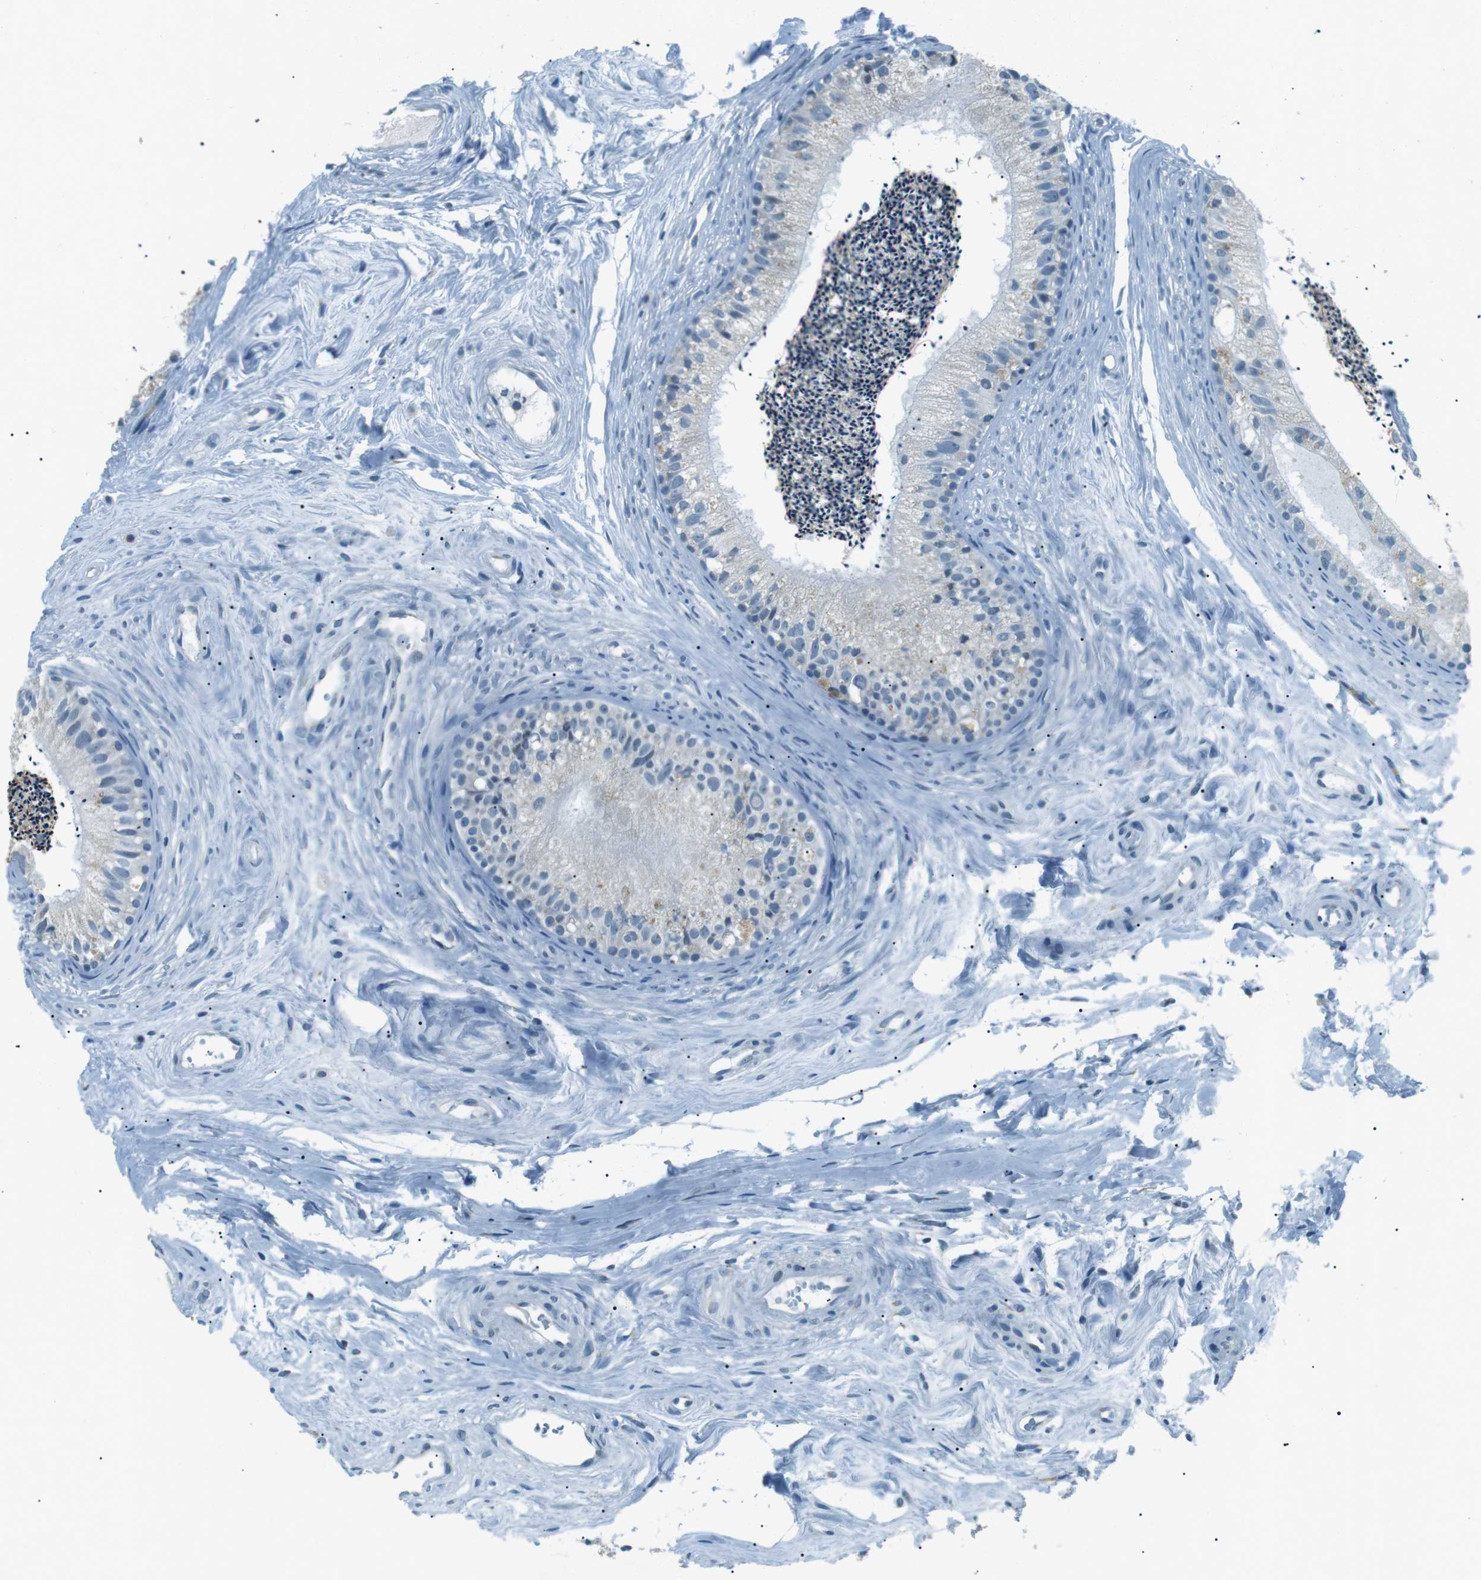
{"staining": {"intensity": "weak", "quantity": "<25%", "location": "cytoplasmic/membranous"}, "tissue": "epididymis", "cell_type": "Glandular cells", "image_type": "normal", "snomed": [{"axis": "morphology", "description": "Normal tissue, NOS"}, {"axis": "topography", "description": "Epididymis"}], "caption": "Epididymis was stained to show a protein in brown. There is no significant expression in glandular cells.", "gene": "ENSG00000289724", "patient": {"sex": "male", "age": 56}}